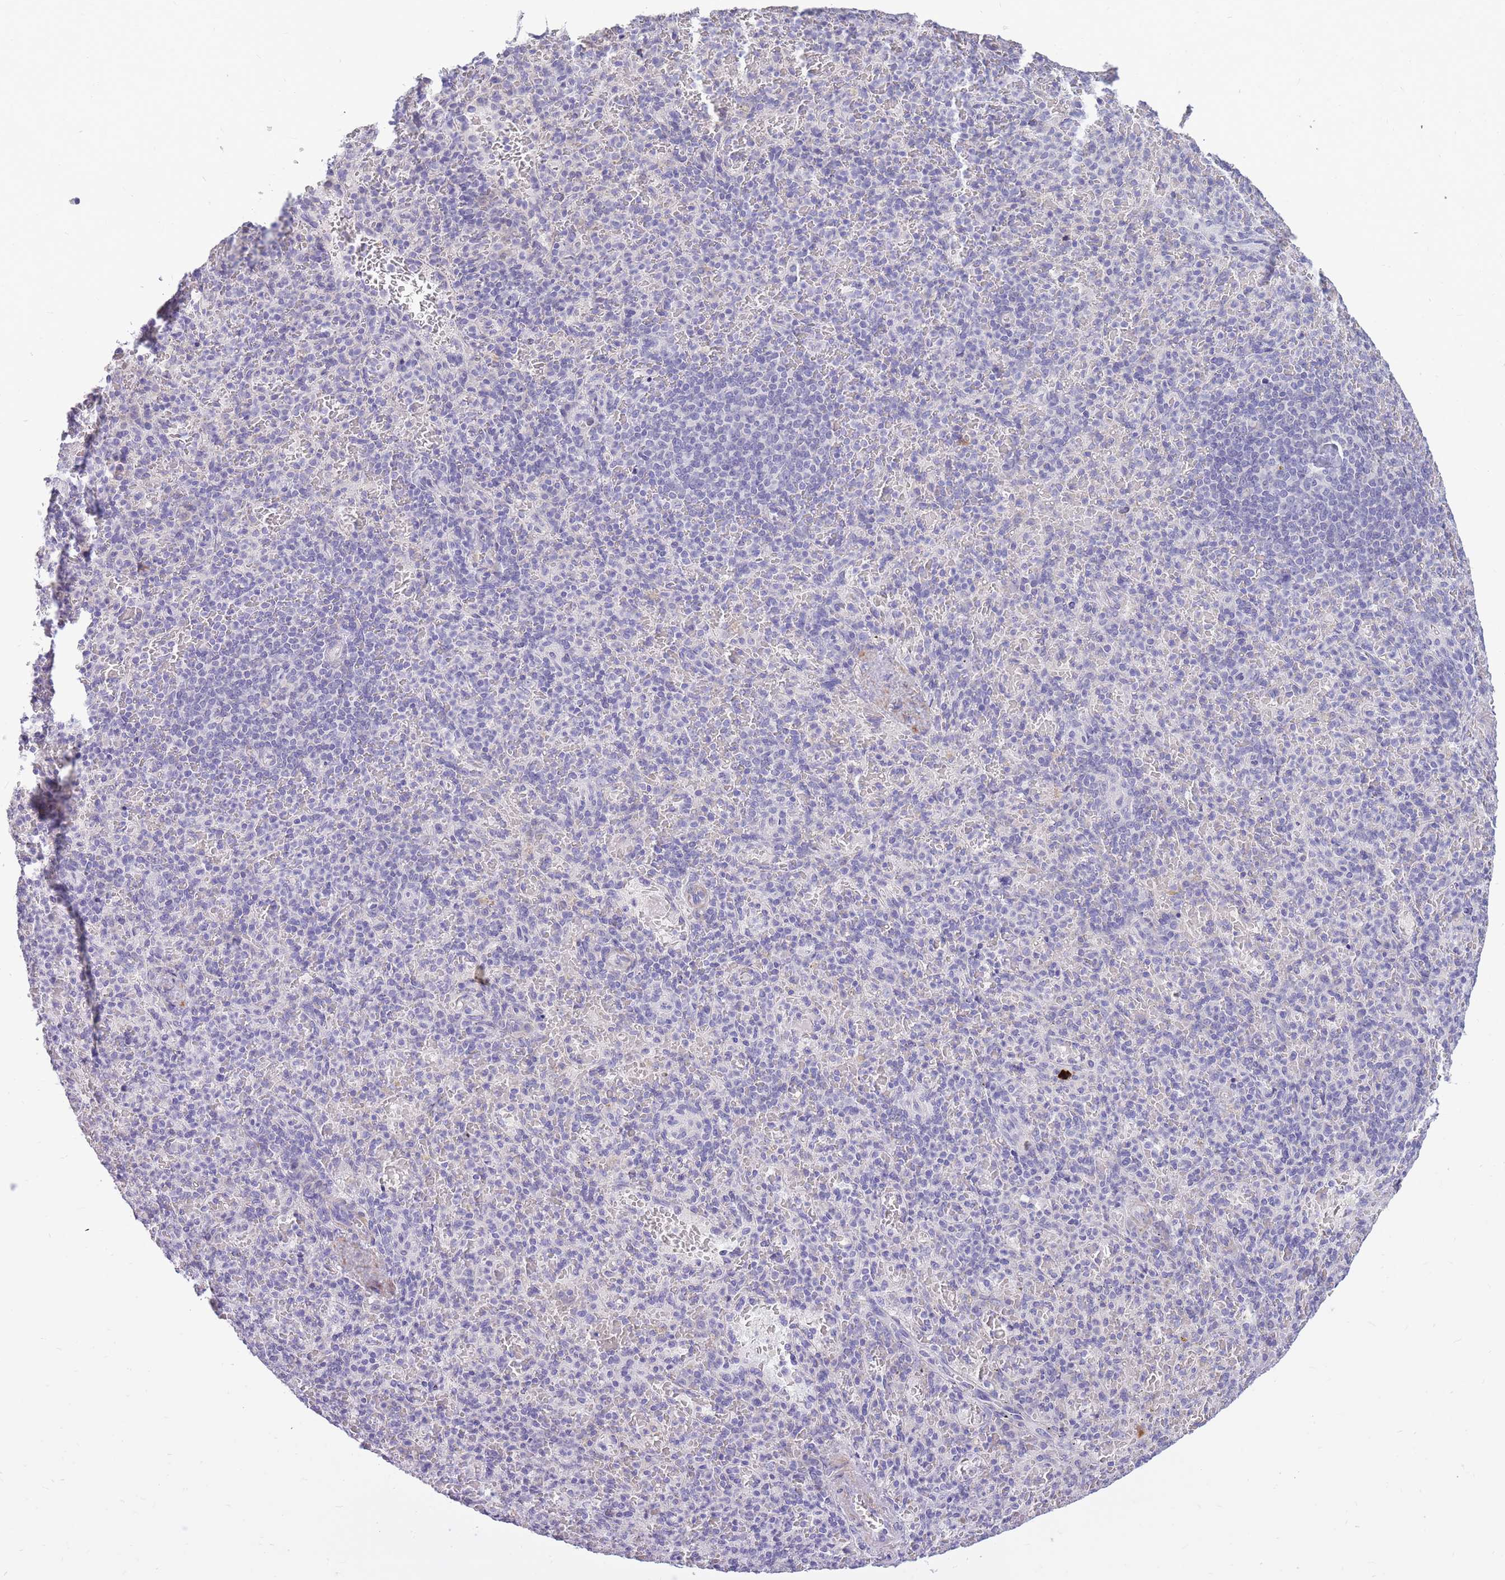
{"staining": {"intensity": "negative", "quantity": "none", "location": "none"}, "tissue": "spleen", "cell_type": "Cells in red pulp", "image_type": "normal", "snomed": [{"axis": "morphology", "description": "Normal tissue, NOS"}, {"axis": "topography", "description": "Spleen"}], "caption": "Immunohistochemical staining of unremarkable spleen displays no significant positivity in cells in red pulp. Nuclei are stained in blue.", "gene": "RNF170", "patient": {"sex": "female", "age": 74}}